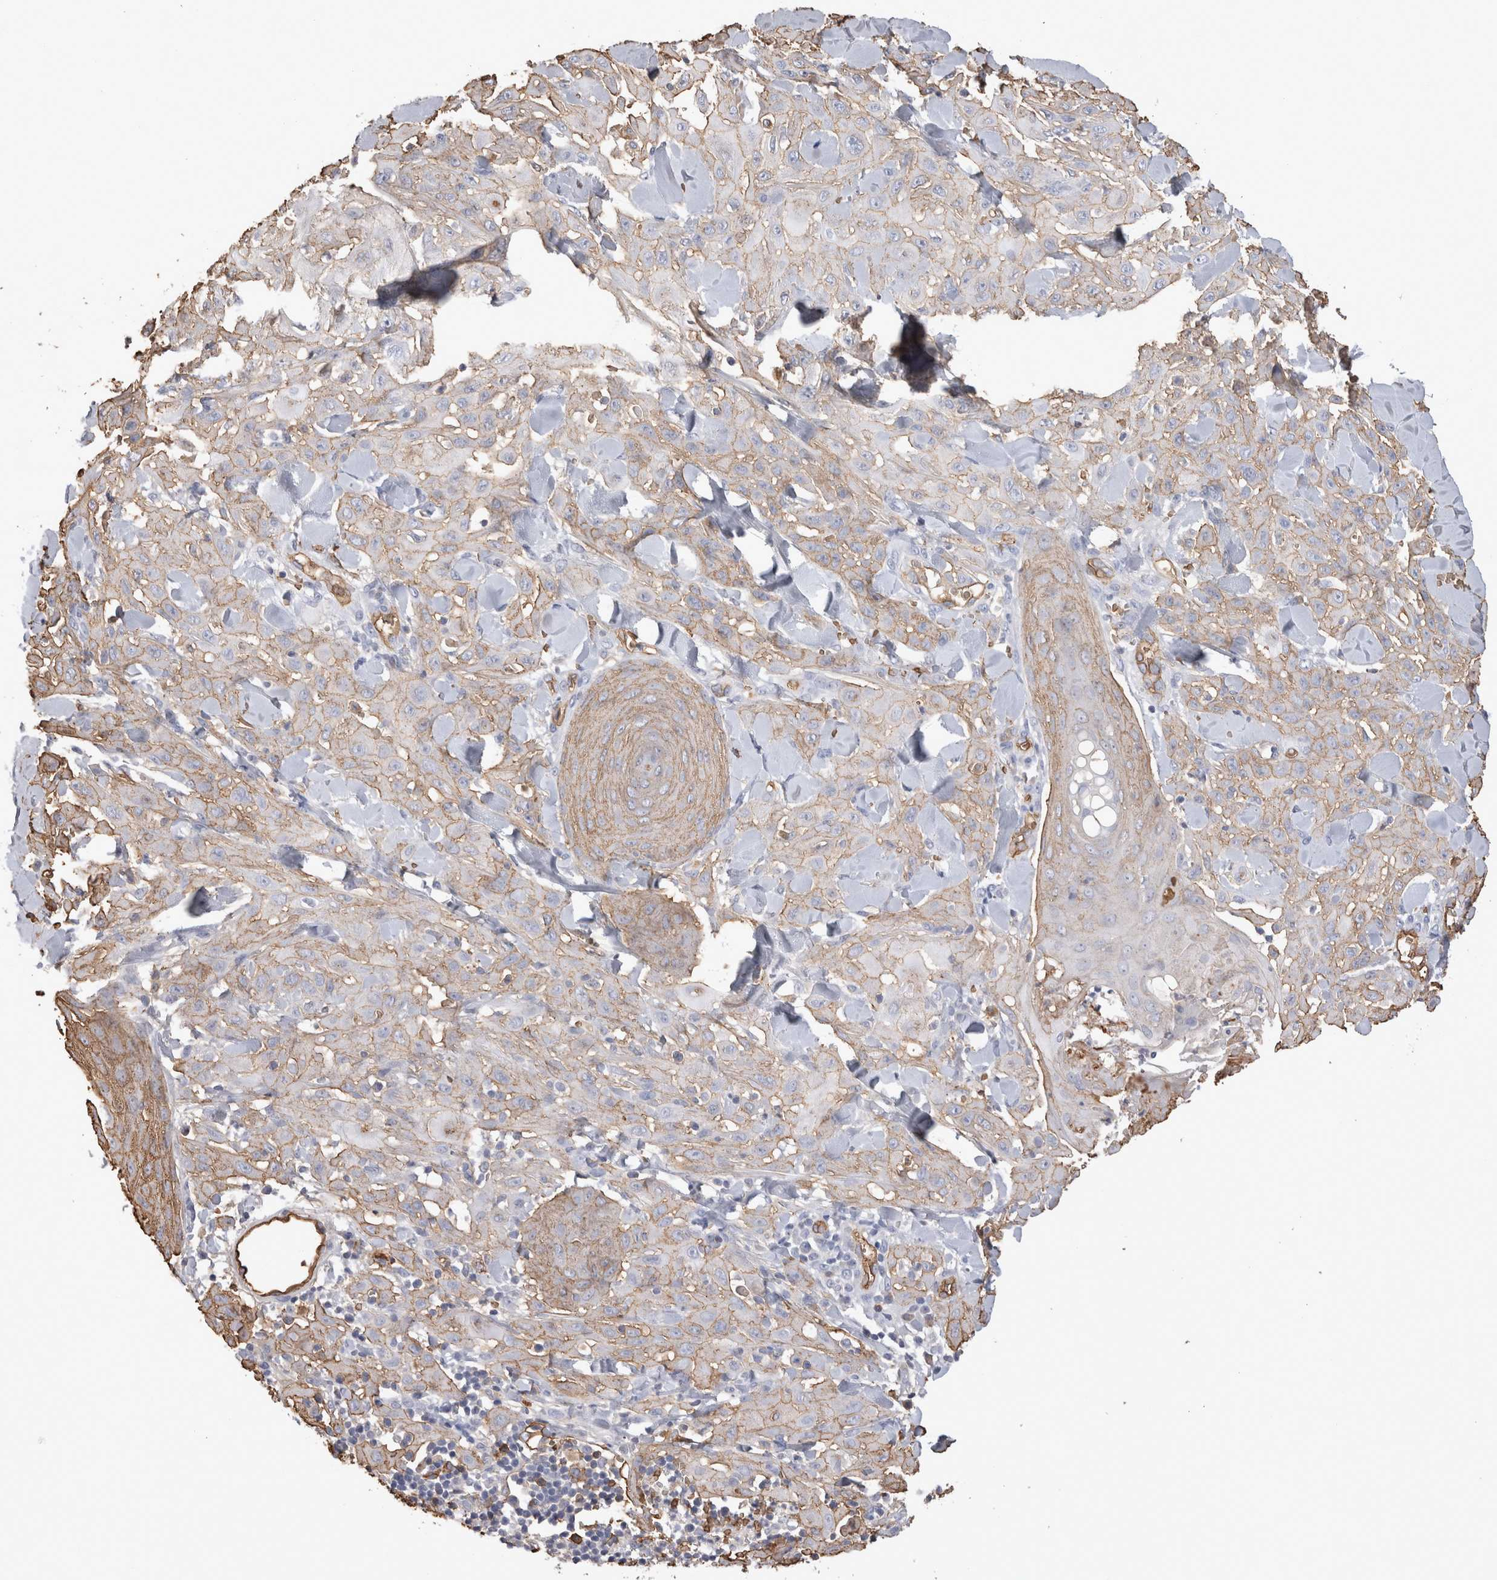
{"staining": {"intensity": "weak", "quantity": "25%-75%", "location": "cytoplasmic/membranous"}, "tissue": "skin cancer", "cell_type": "Tumor cells", "image_type": "cancer", "snomed": [{"axis": "morphology", "description": "Squamous cell carcinoma, NOS"}, {"axis": "topography", "description": "Skin"}], "caption": "There is low levels of weak cytoplasmic/membranous staining in tumor cells of skin cancer (squamous cell carcinoma), as demonstrated by immunohistochemical staining (brown color).", "gene": "IL17RC", "patient": {"sex": "male", "age": 24}}